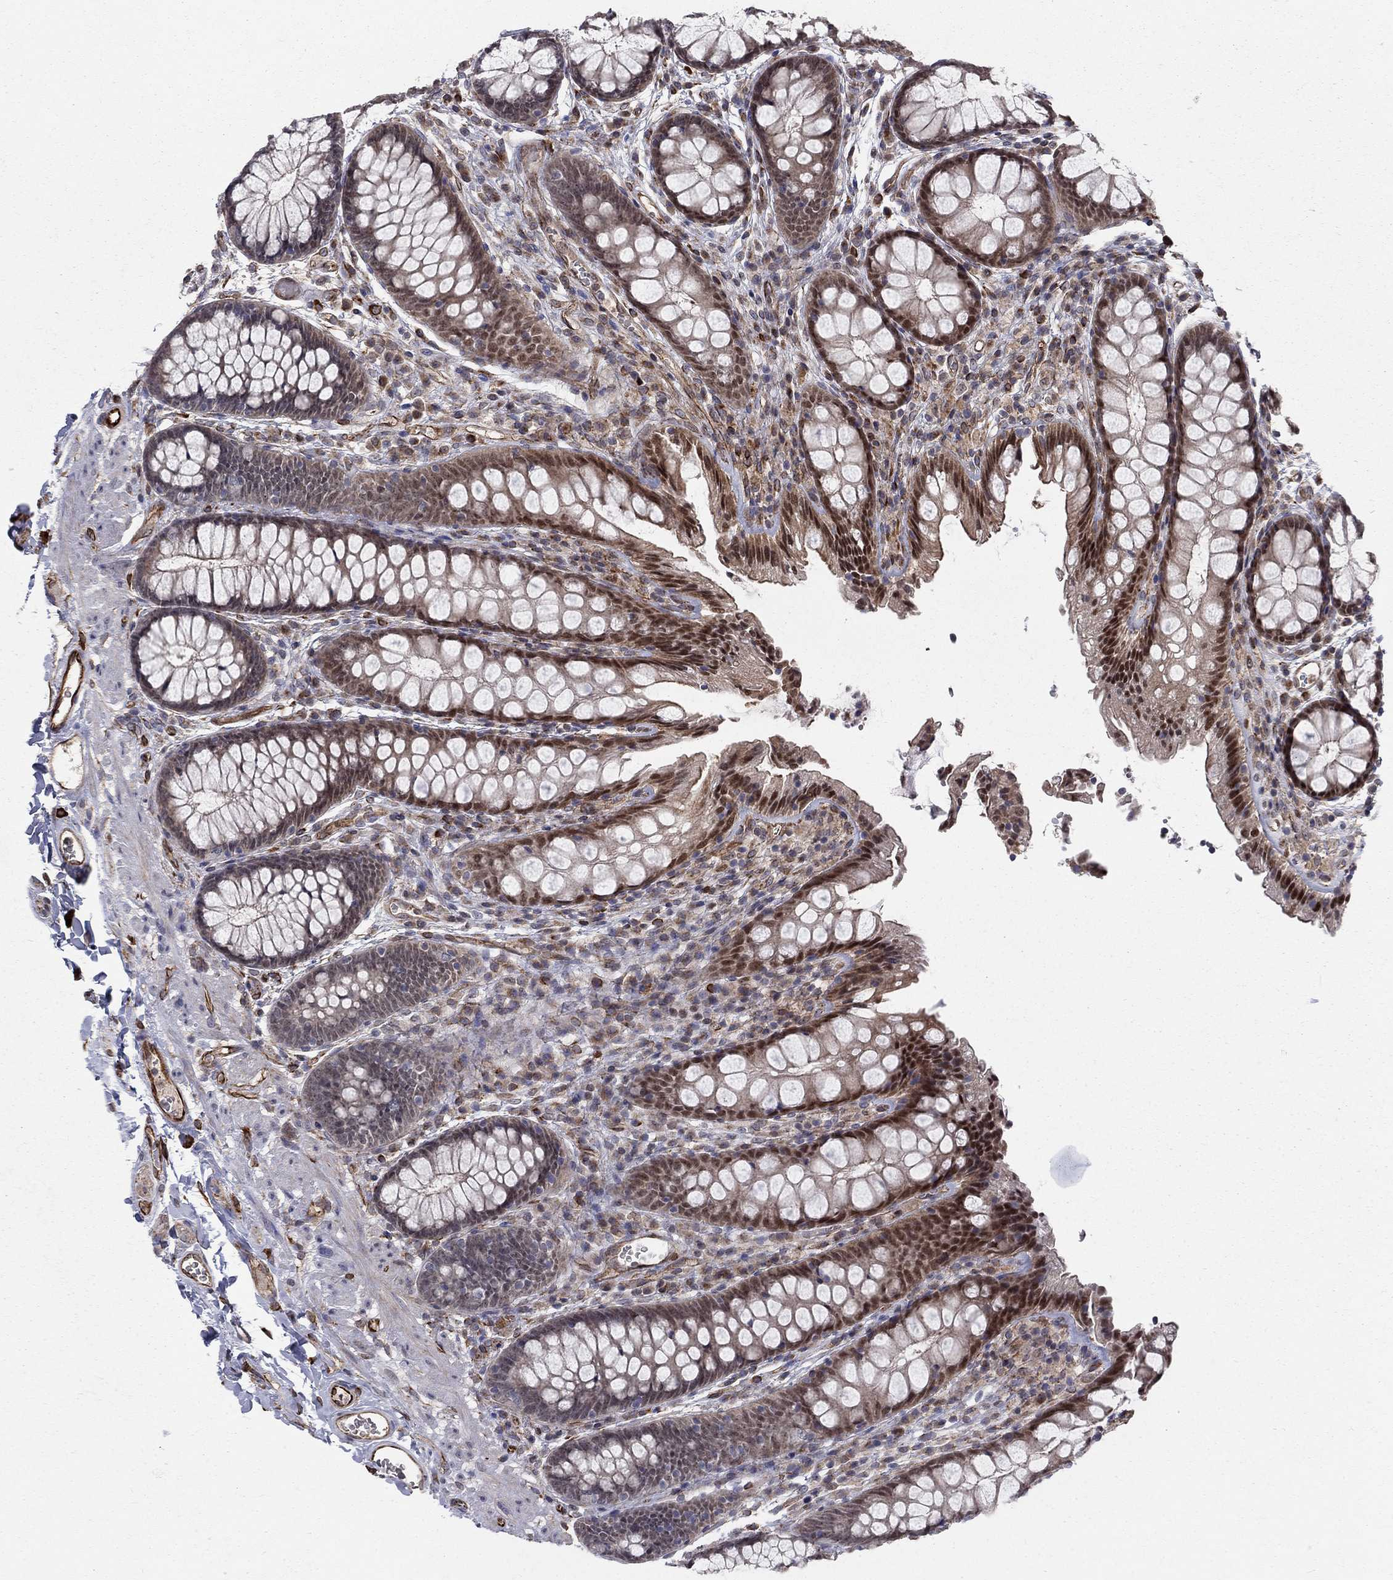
{"staining": {"intensity": "negative", "quantity": "none", "location": "none"}, "tissue": "colon", "cell_type": "Endothelial cells", "image_type": "normal", "snomed": [{"axis": "morphology", "description": "Normal tissue, NOS"}, {"axis": "topography", "description": "Colon"}], "caption": "An IHC micrograph of benign colon is shown. There is no staining in endothelial cells of colon. Brightfield microscopy of IHC stained with DAB (3,3'-diaminobenzidine) (brown) and hematoxylin (blue), captured at high magnification.", "gene": "MSRA", "patient": {"sex": "female", "age": 86}}